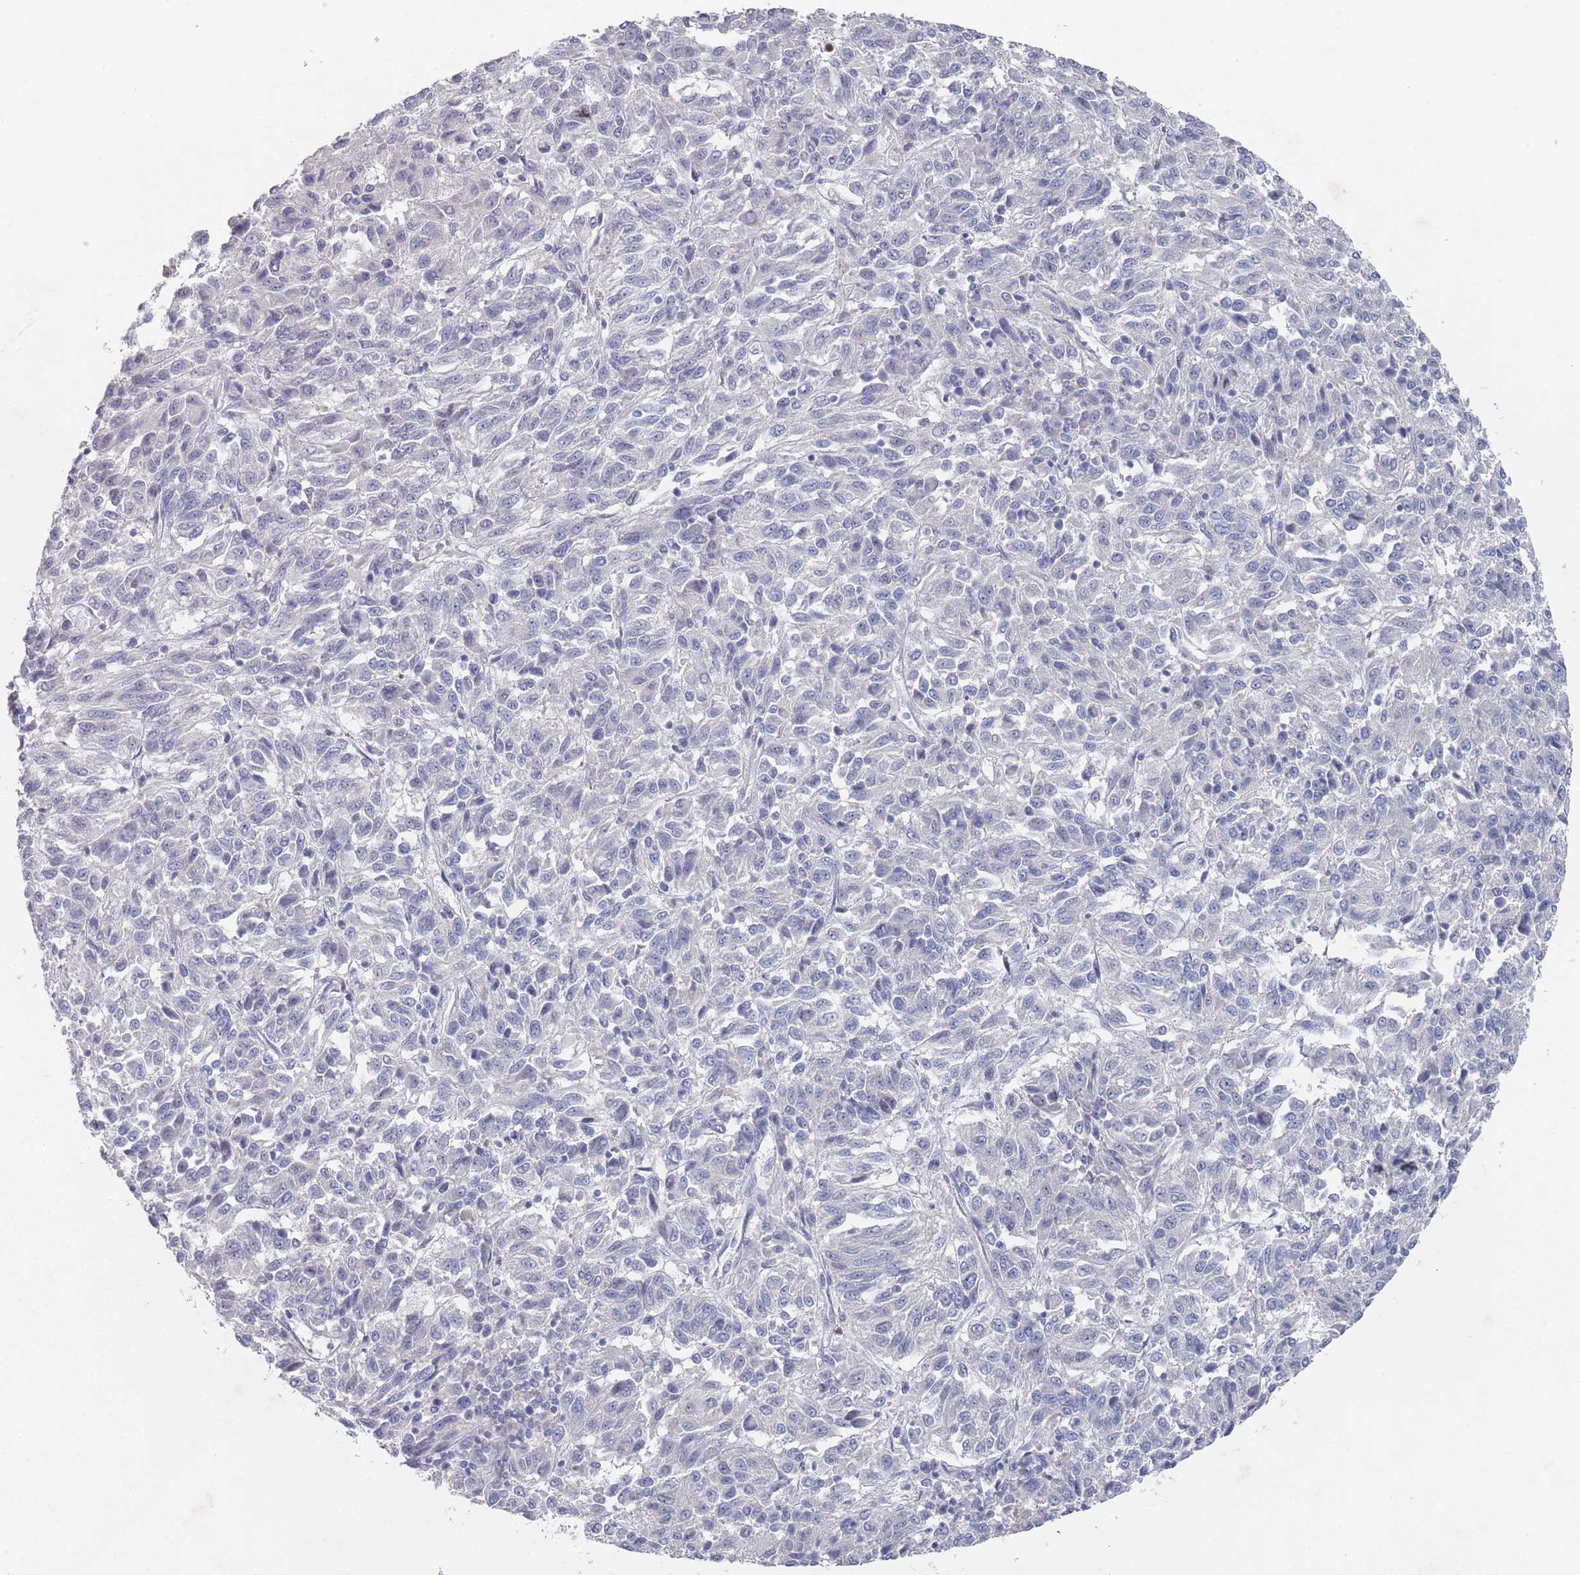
{"staining": {"intensity": "negative", "quantity": "none", "location": "none"}, "tissue": "melanoma", "cell_type": "Tumor cells", "image_type": "cancer", "snomed": [{"axis": "morphology", "description": "Malignant melanoma, Metastatic site"}, {"axis": "topography", "description": "Lung"}], "caption": "Immunohistochemistry of human melanoma demonstrates no expression in tumor cells.", "gene": "PROM2", "patient": {"sex": "male", "age": 64}}